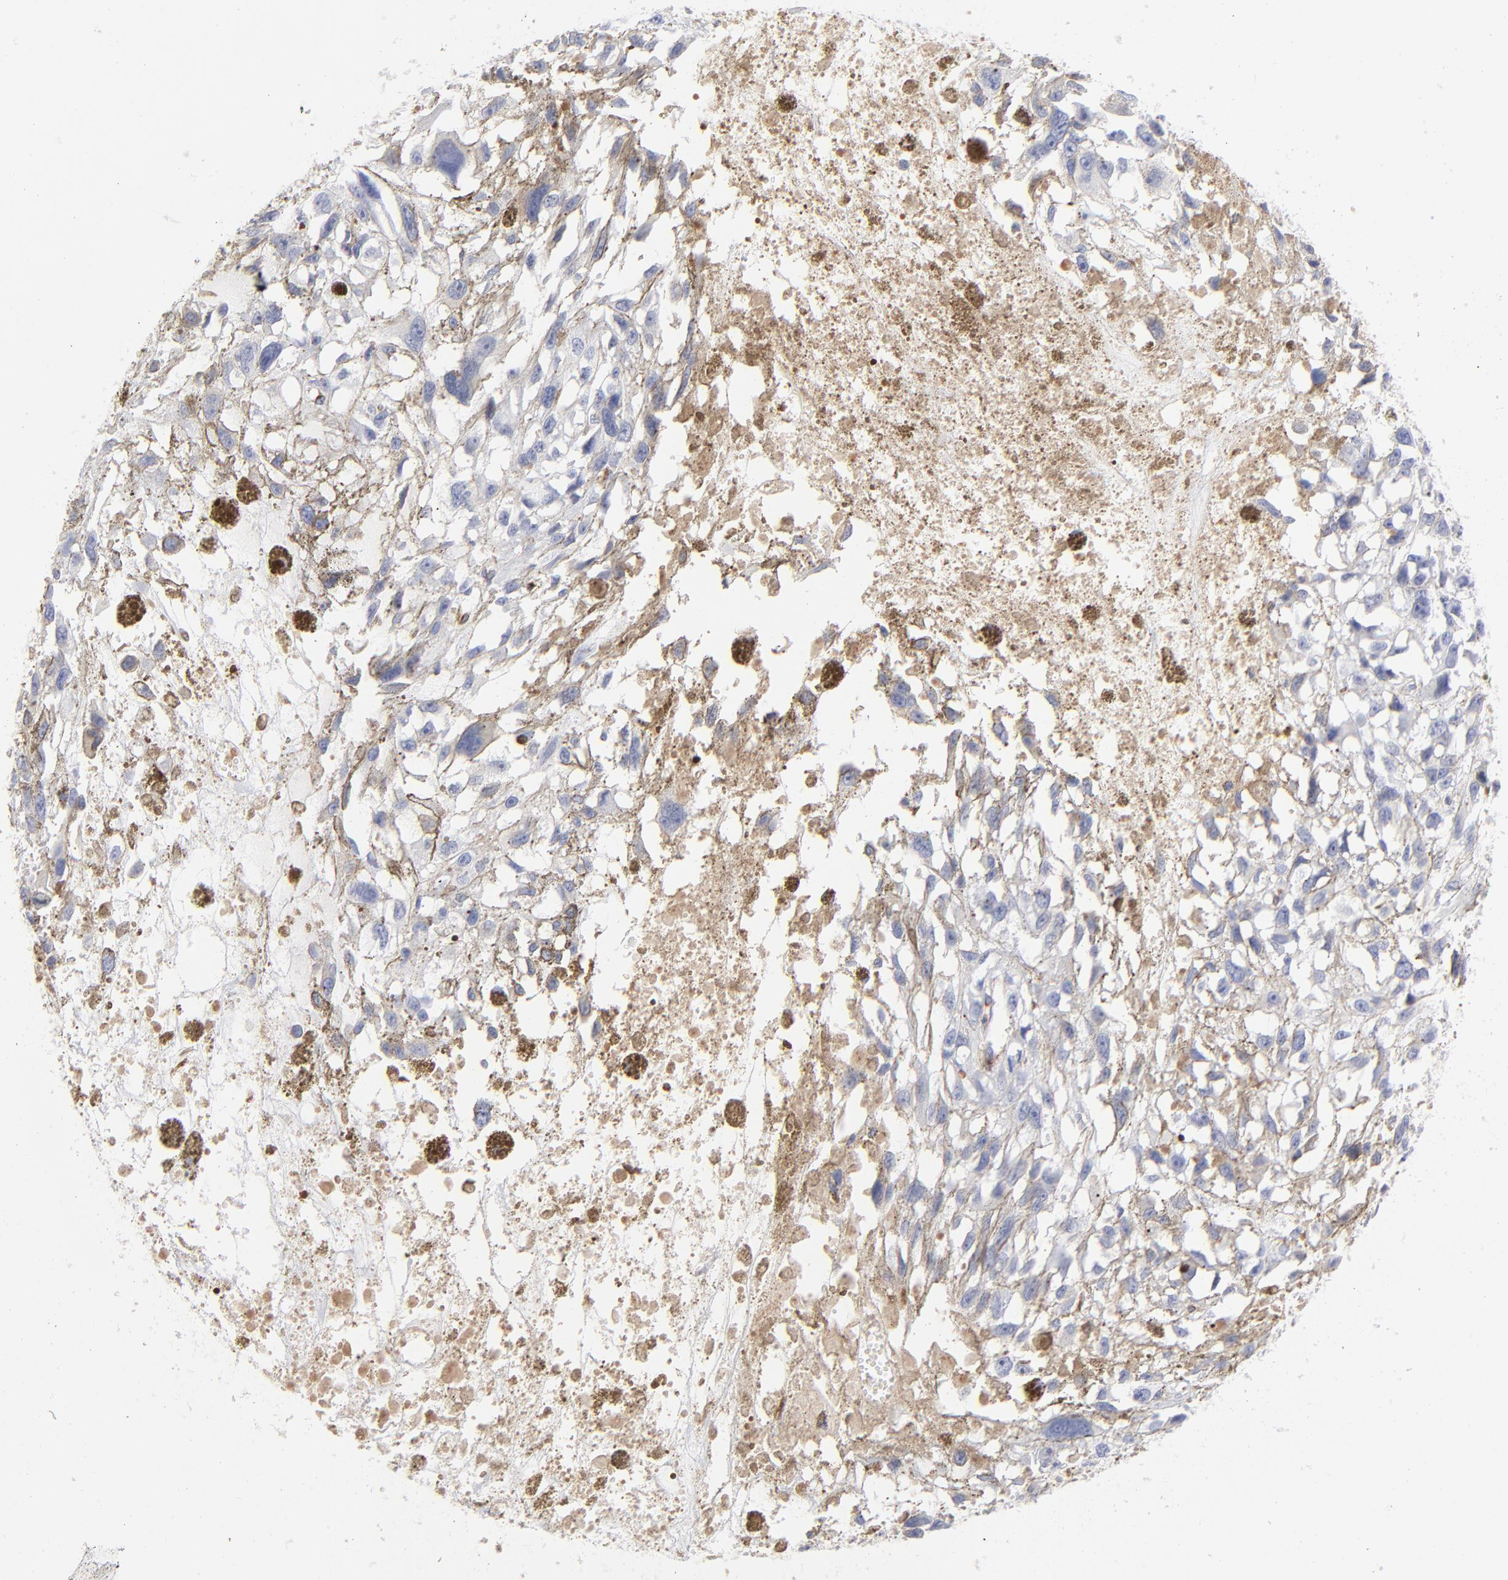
{"staining": {"intensity": "negative", "quantity": "none", "location": "none"}, "tissue": "melanoma", "cell_type": "Tumor cells", "image_type": "cancer", "snomed": [{"axis": "morphology", "description": "Malignant melanoma, Metastatic site"}, {"axis": "topography", "description": "Lymph node"}], "caption": "The photomicrograph displays no significant positivity in tumor cells of melanoma.", "gene": "PDGFRB", "patient": {"sex": "male", "age": 59}}